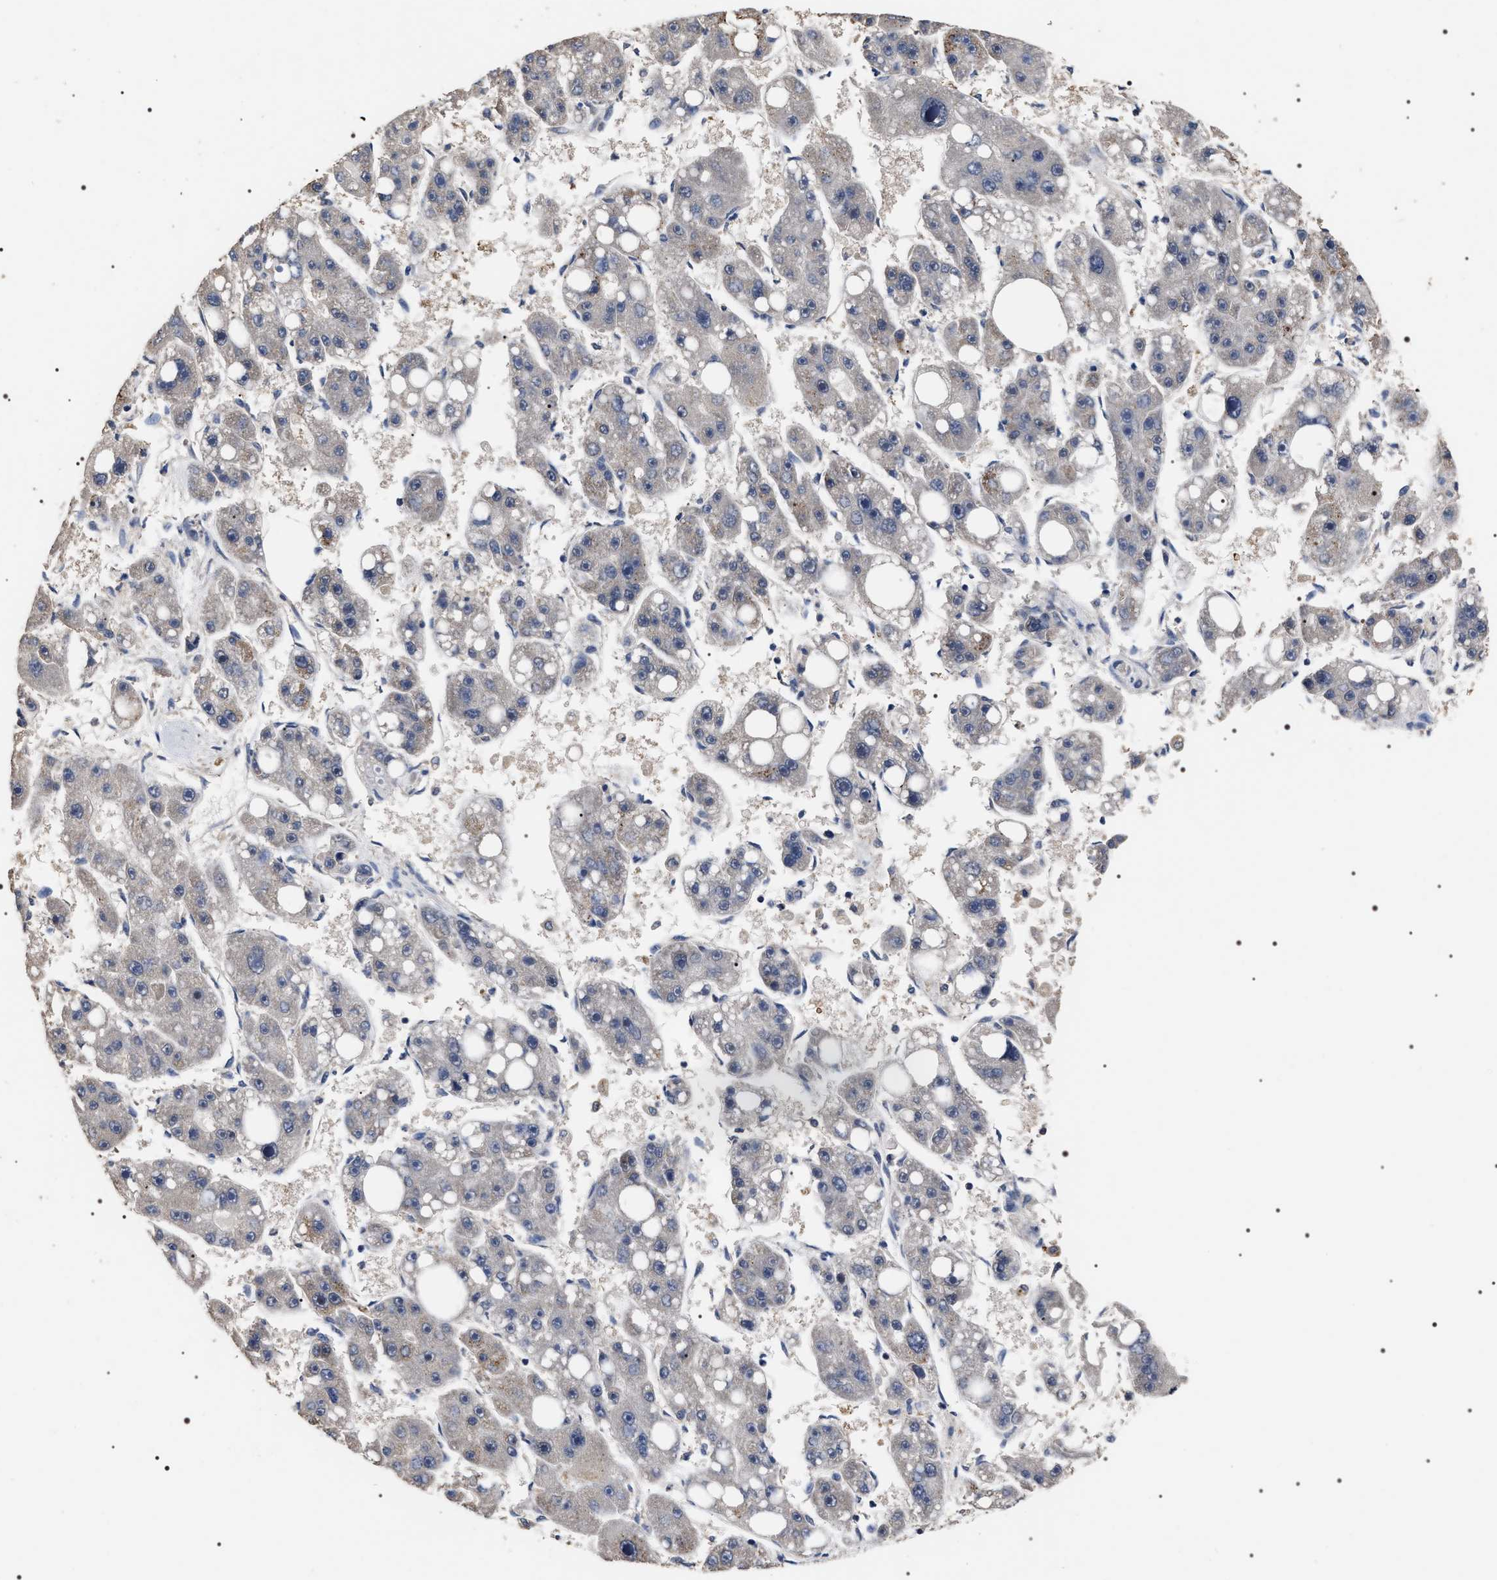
{"staining": {"intensity": "negative", "quantity": "none", "location": "none"}, "tissue": "liver cancer", "cell_type": "Tumor cells", "image_type": "cancer", "snomed": [{"axis": "morphology", "description": "Carcinoma, Hepatocellular, NOS"}, {"axis": "topography", "description": "Liver"}], "caption": "Human liver hepatocellular carcinoma stained for a protein using immunohistochemistry (IHC) exhibits no positivity in tumor cells.", "gene": "UPF3A", "patient": {"sex": "female", "age": 61}}